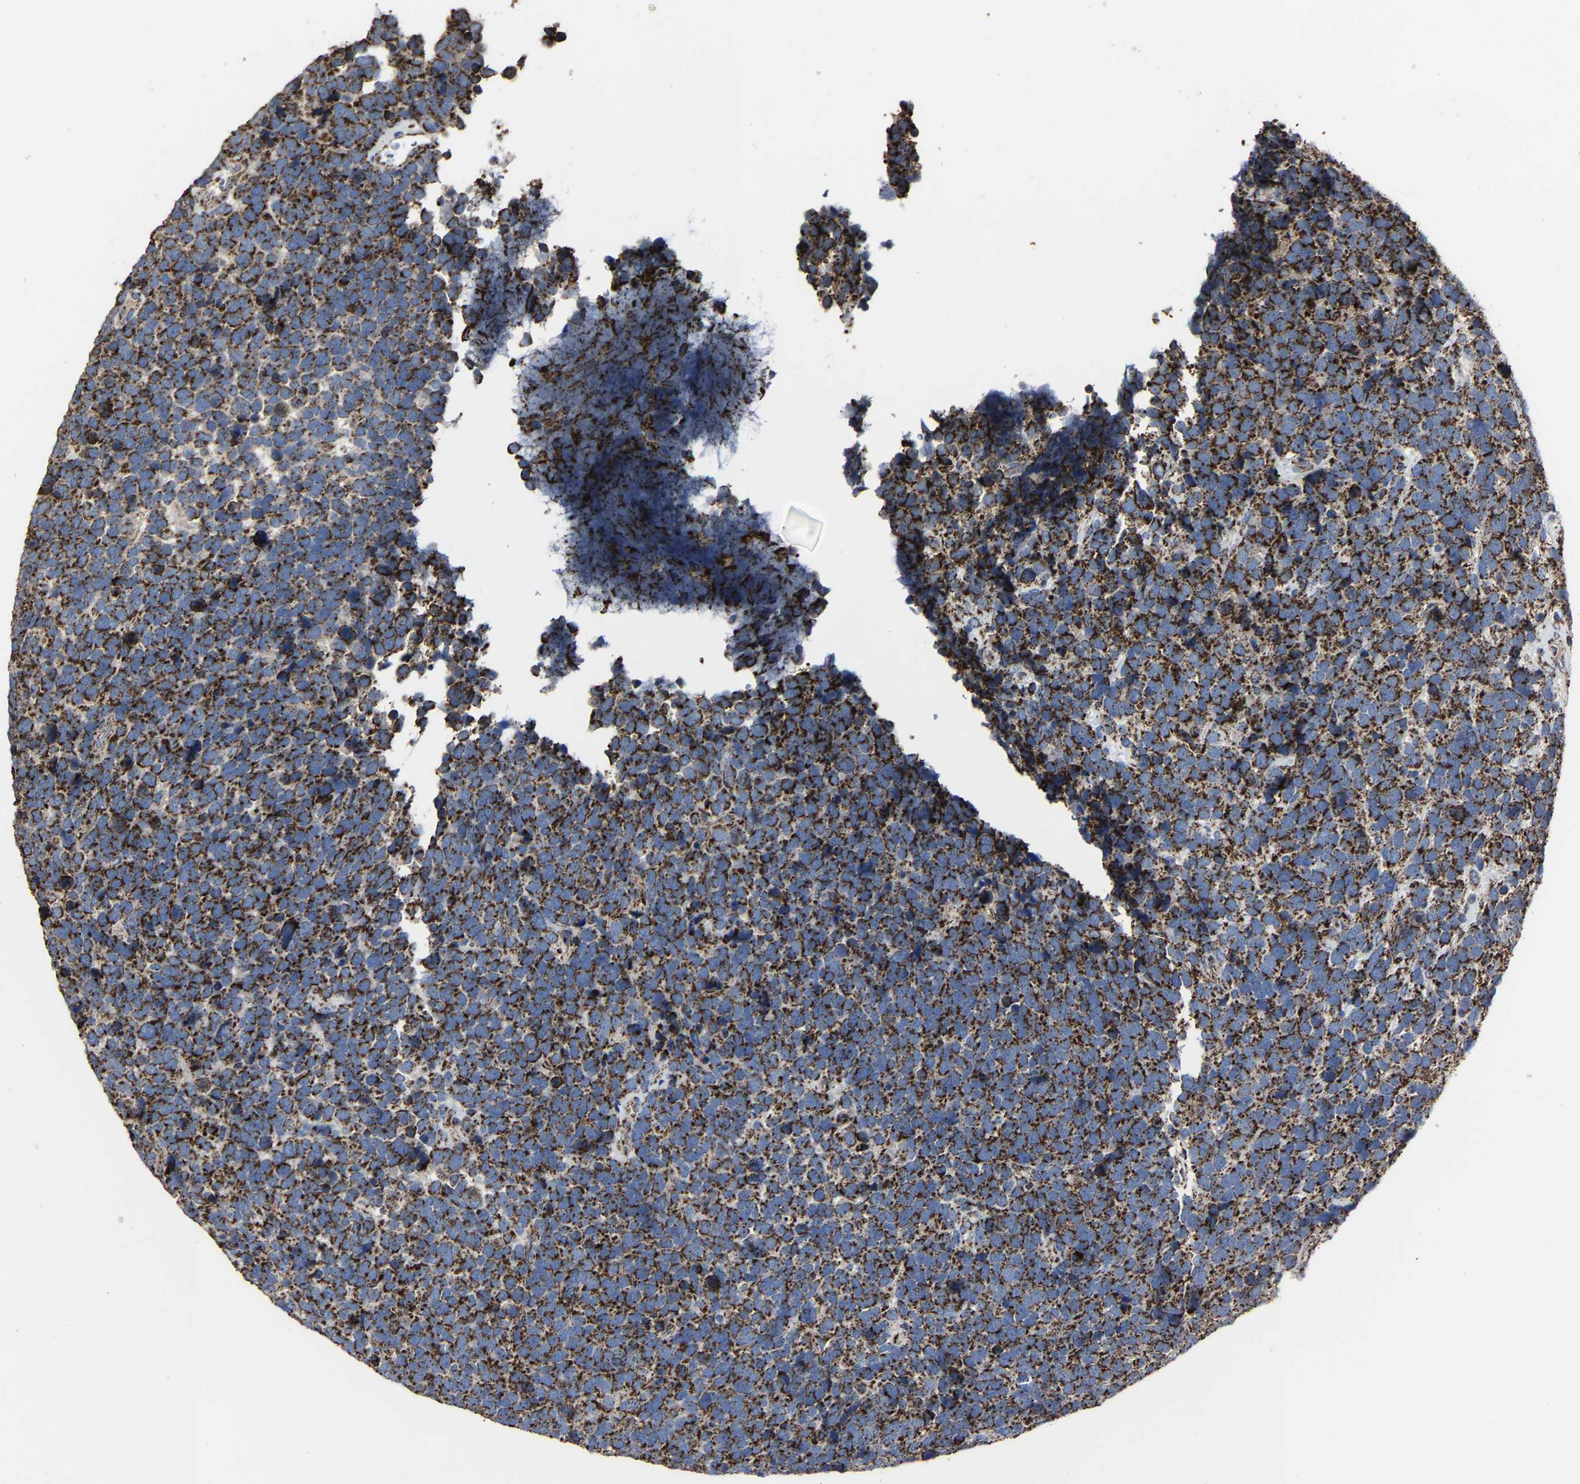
{"staining": {"intensity": "strong", "quantity": ">75%", "location": "cytoplasmic/membranous"}, "tissue": "urothelial cancer", "cell_type": "Tumor cells", "image_type": "cancer", "snomed": [{"axis": "morphology", "description": "Urothelial carcinoma, High grade"}, {"axis": "topography", "description": "Urinary bladder"}], "caption": "A high amount of strong cytoplasmic/membranous expression is appreciated in about >75% of tumor cells in urothelial cancer tissue.", "gene": "NDUFV3", "patient": {"sex": "female", "age": 82}}